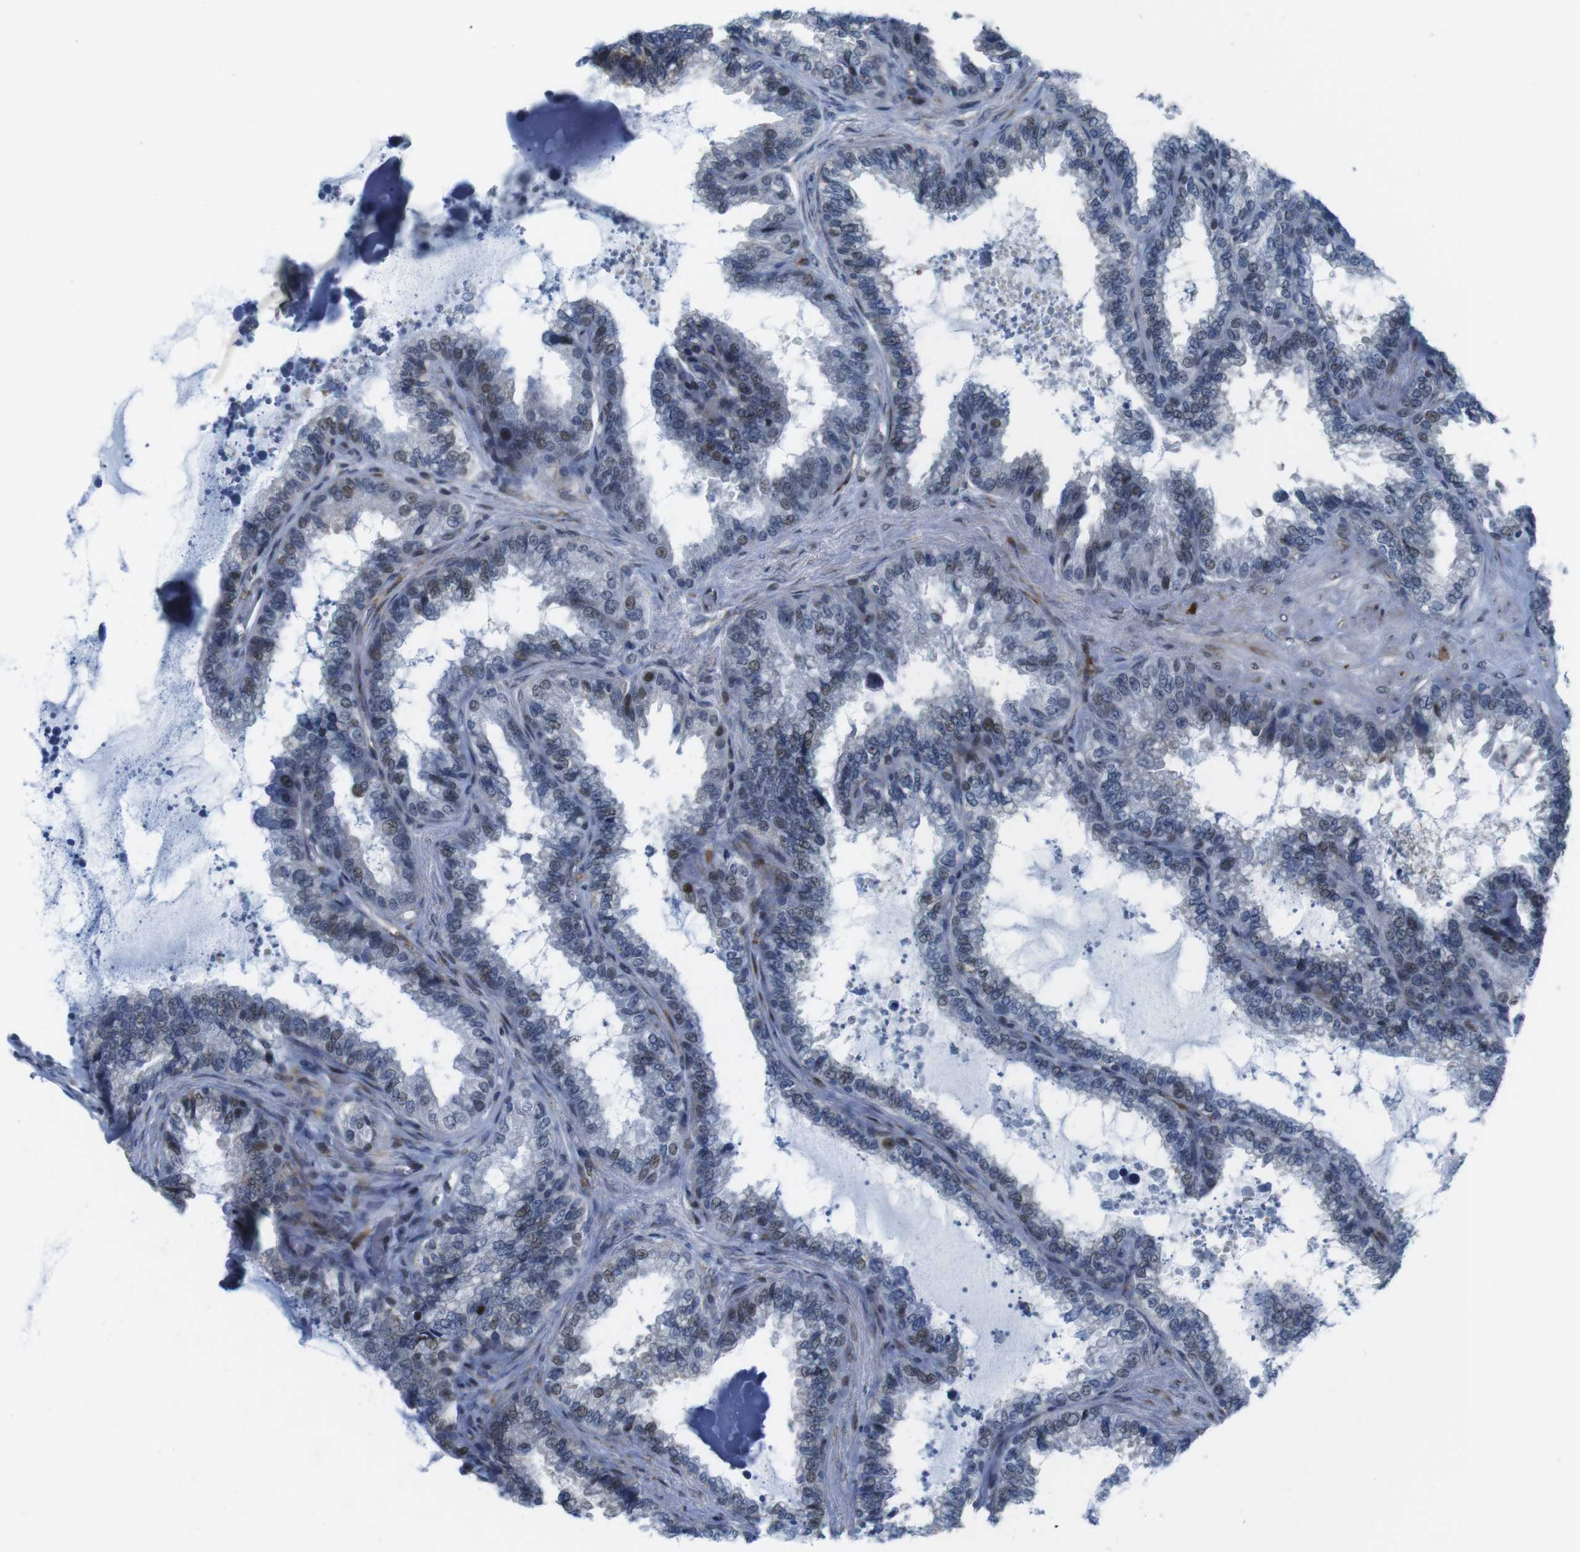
{"staining": {"intensity": "weak", "quantity": "25%-75%", "location": "nuclear"}, "tissue": "seminal vesicle", "cell_type": "Glandular cells", "image_type": "normal", "snomed": [{"axis": "morphology", "description": "Normal tissue, NOS"}, {"axis": "topography", "description": "Seminal veicle"}], "caption": "The histopathology image reveals immunohistochemical staining of normal seminal vesicle. There is weak nuclear staining is appreciated in about 25%-75% of glandular cells.", "gene": "MLH1", "patient": {"sex": "male", "age": 46}}